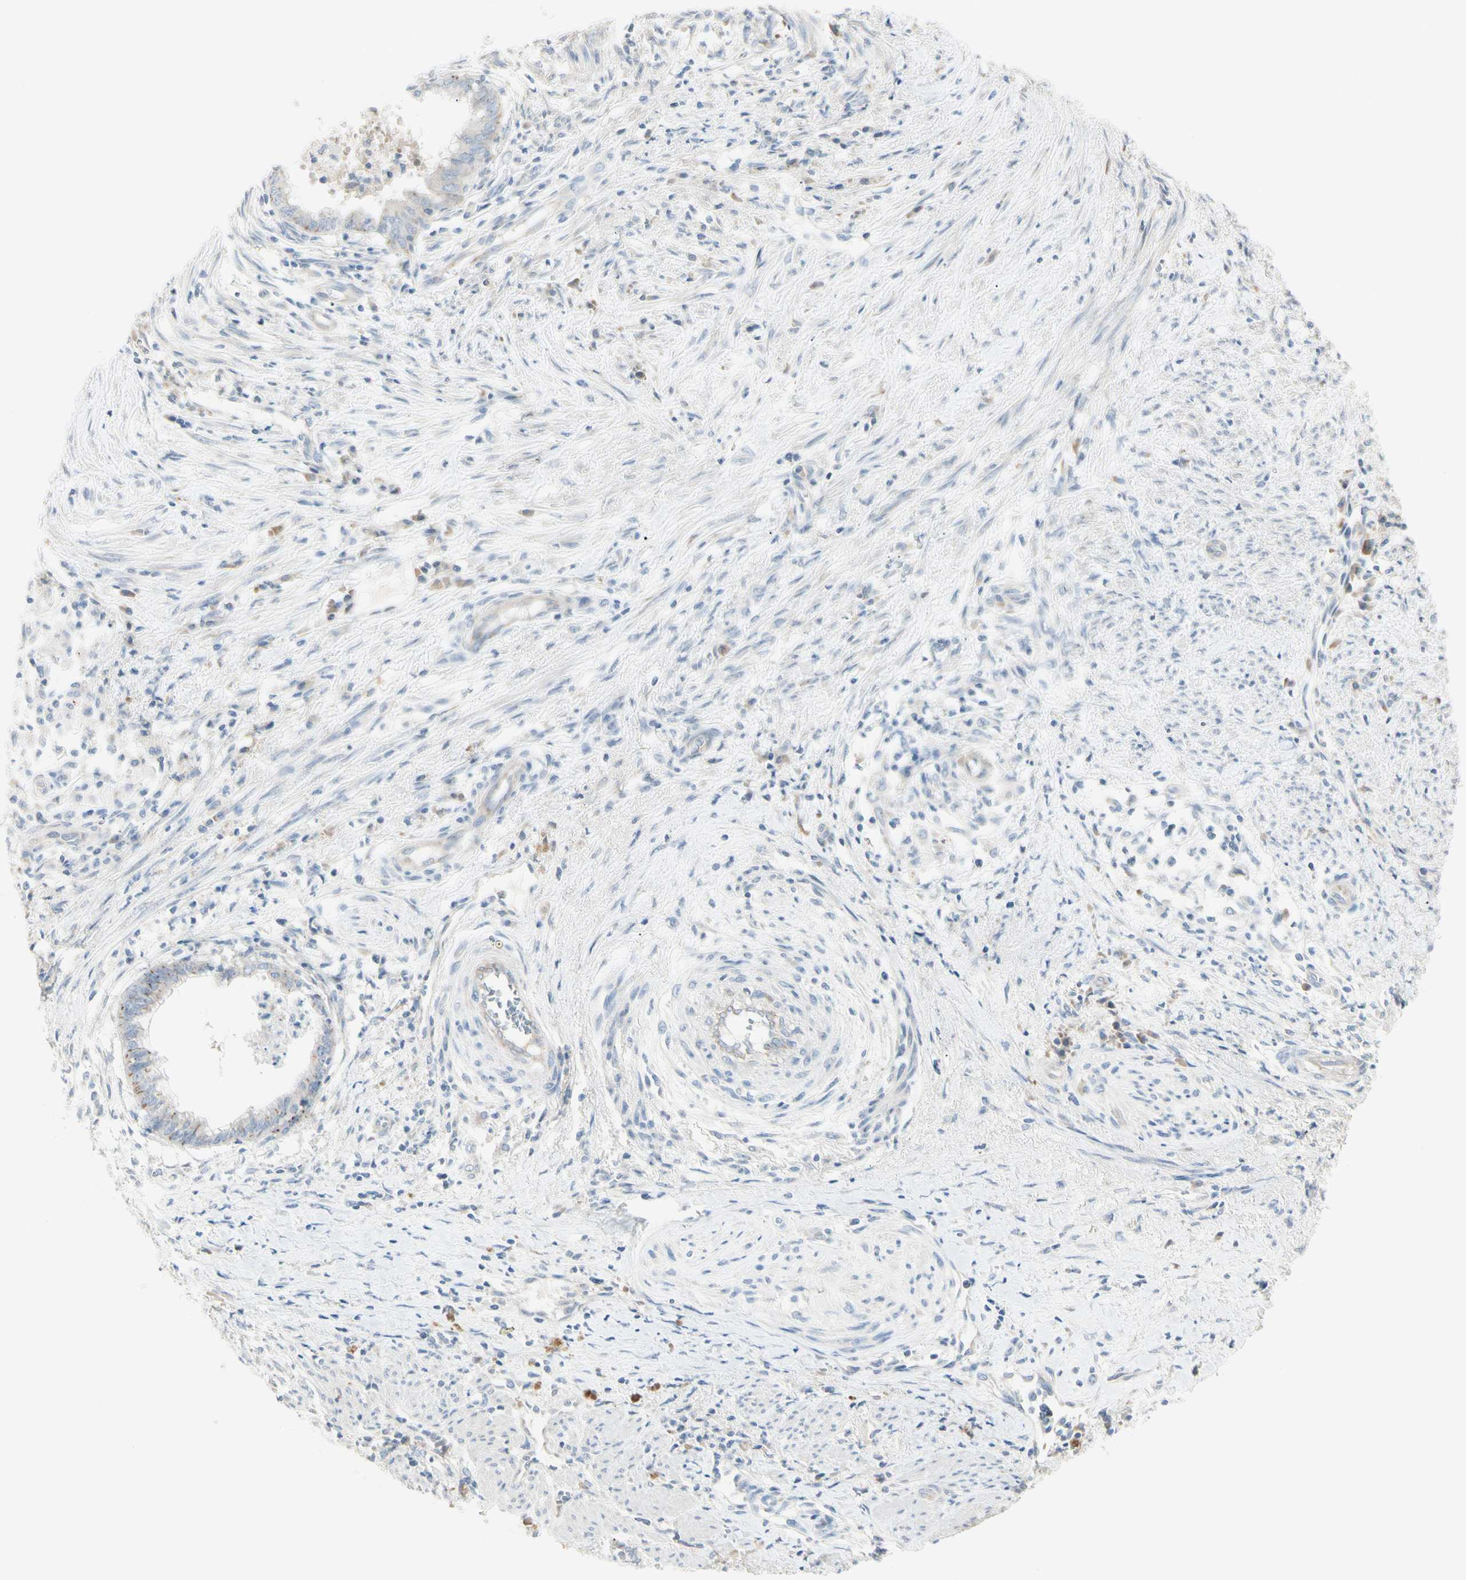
{"staining": {"intensity": "moderate", "quantity": "25%-75%", "location": "cytoplasmic/membranous"}, "tissue": "endometrial cancer", "cell_type": "Tumor cells", "image_type": "cancer", "snomed": [{"axis": "morphology", "description": "Necrosis, NOS"}, {"axis": "morphology", "description": "Adenocarcinoma, NOS"}, {"axis": "topography", "description": "Endometrium"}], "caption": "Approximately 25%-75% of tumor cells in adenocarcinoma (endometrial) show moderate cytoplasmic/membranous protein positivity as visualized by brown immunohistochemical staining.", "gene": "ALDH18A1", "patient": {"sex": "female", "age": 79}}